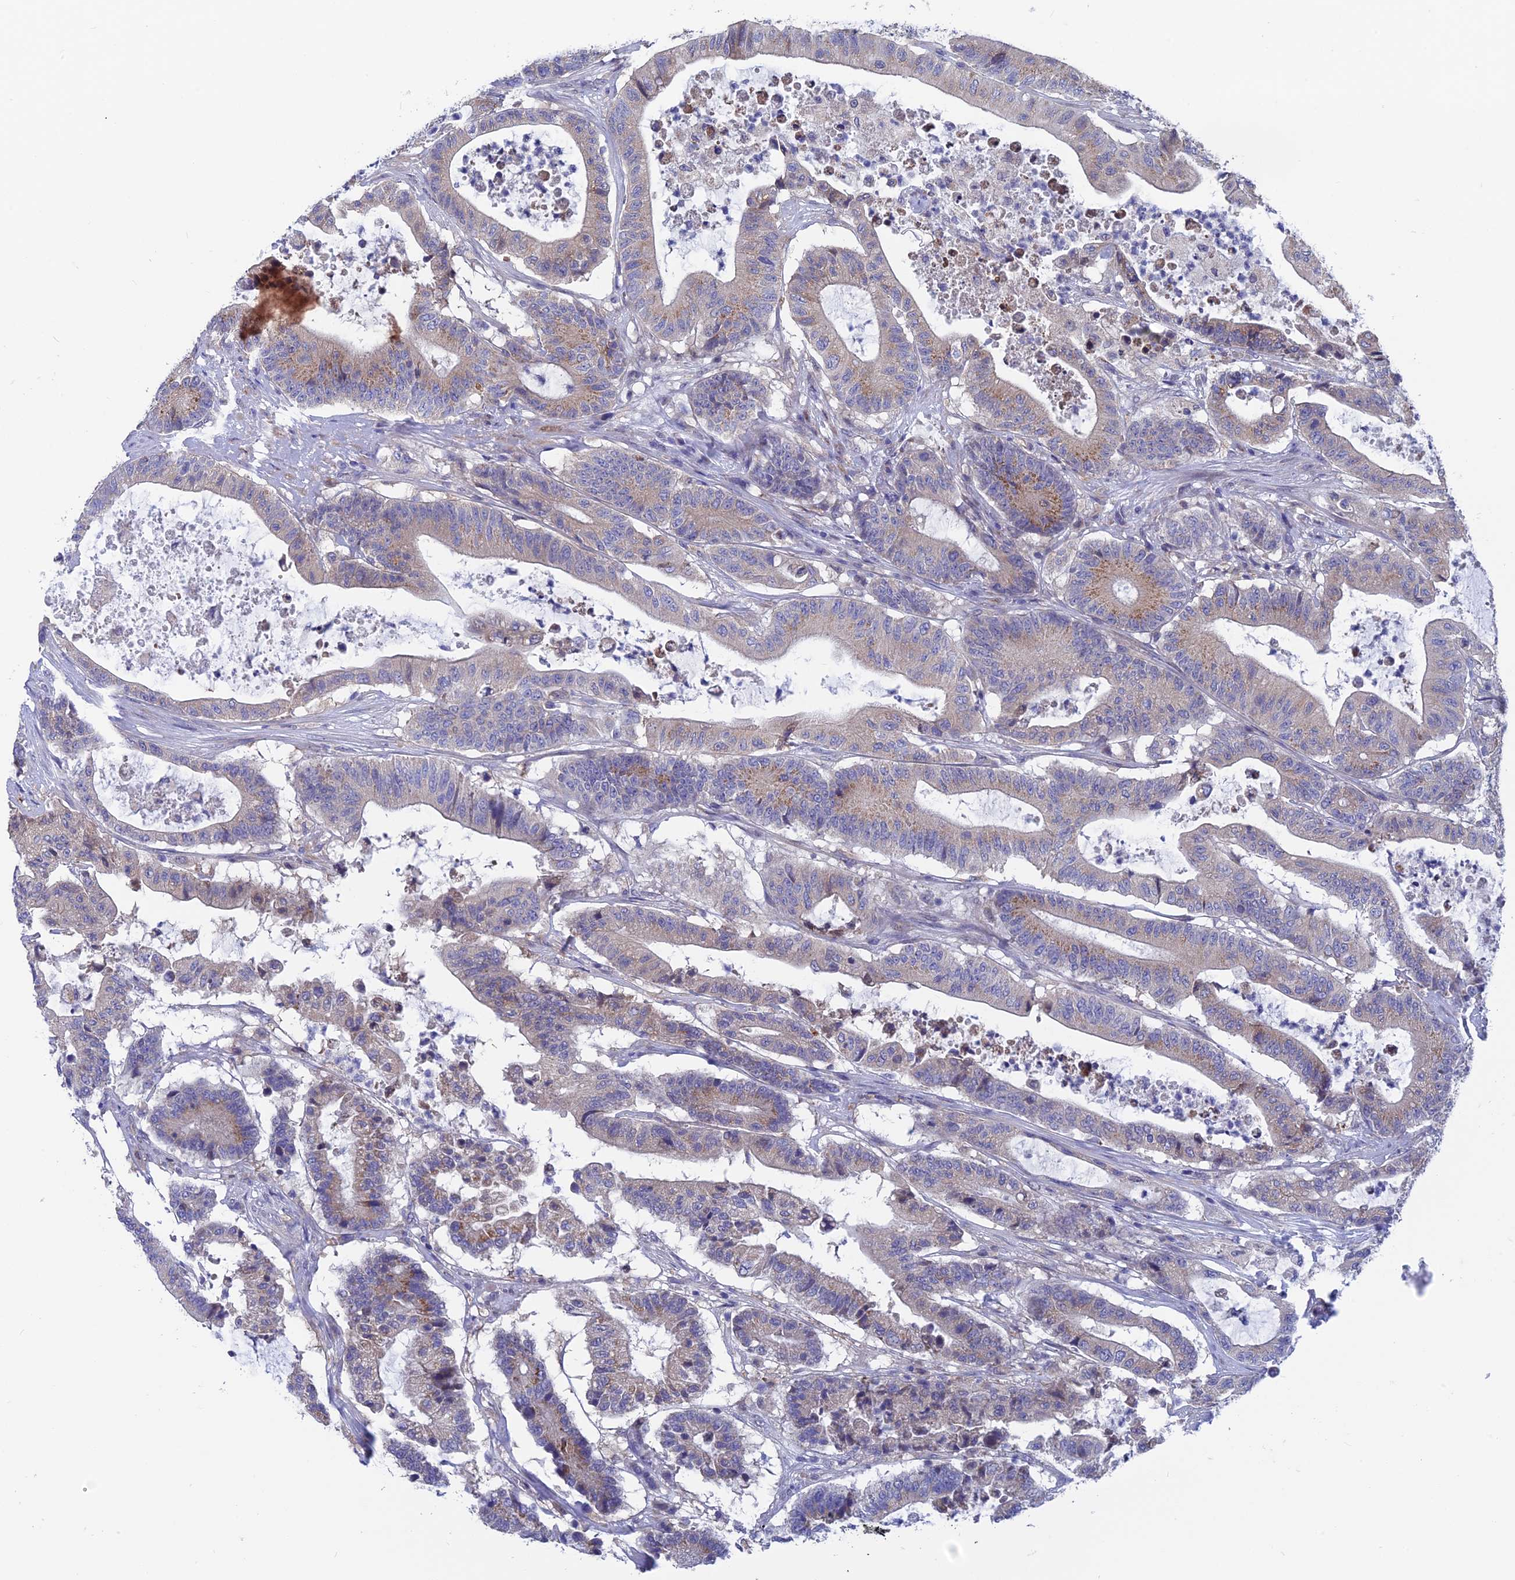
{"staining": {"intensity": "weak", "quantity": "25%-75%", "location": "cytoplasmic/membranous"}, "tissue": "colorectal cancer", "cell_type": "Tumor cells", "image_type": "cancer", "snomed": [{"axis": "morphology", "description": "Adenocarcinoma, NOS"}, {"axis": "topography", "description": "Colon"}], "caption": "Weak cytoplasmic/membranous protein positivity is present in approximately 25%-75% of tumor cells in colorectal cancer (adenocarcinoma).", "gene": "AK4", "patient": {"sex": "female", "age": 84}}